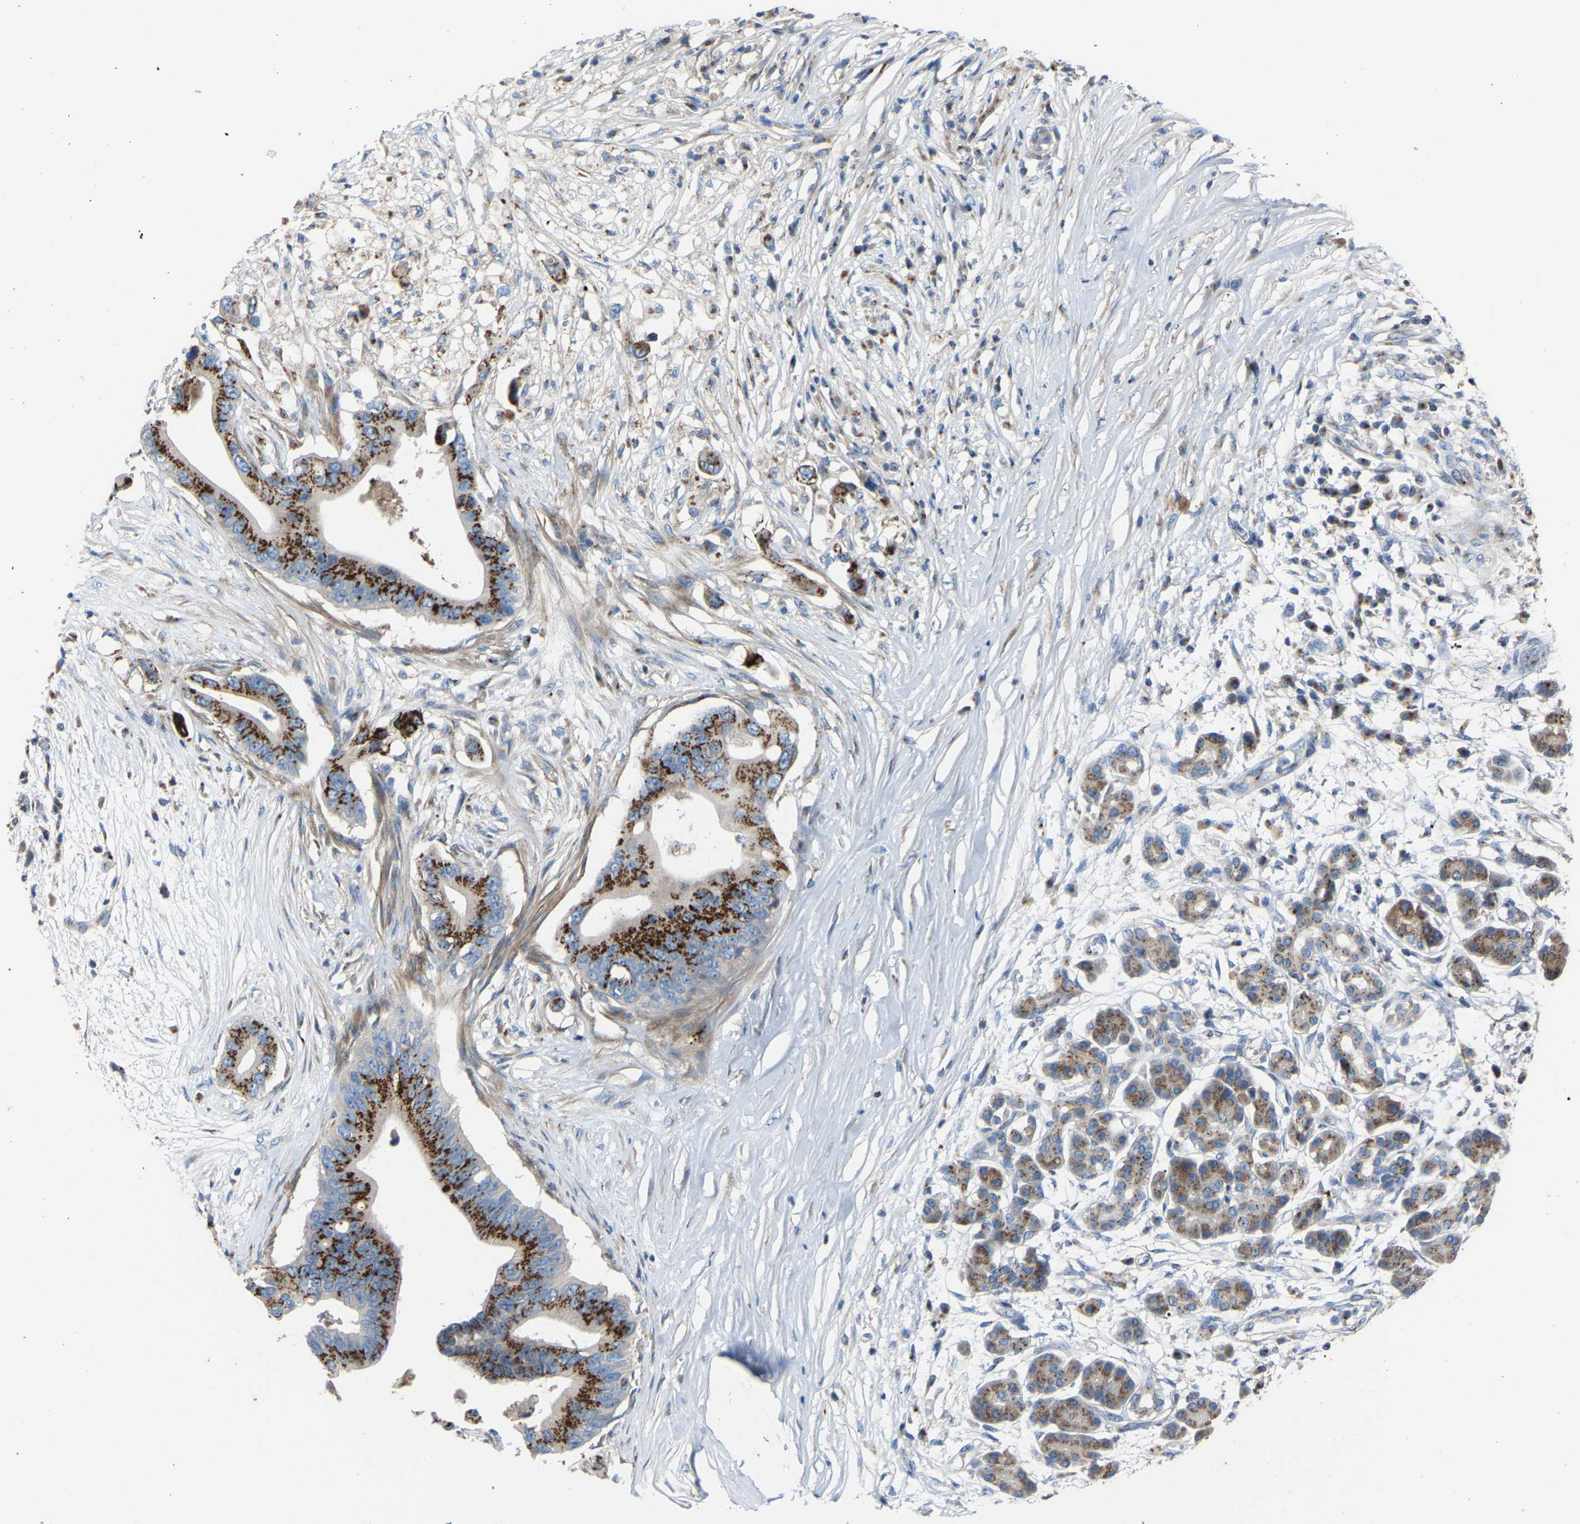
{"staining": {"intensity": "strong", "quantity": ">75%", "location": "cytoplasmic/membranous"}, "tissue": "pancreatic cancer", "cell_type": "Tumor cells", "image_type": "cancer", "snomed": [{"axis": "morphology", "description": "Adenocarcinoma, NOS"}, {"axis": "topography", "description": "Pancreas"}], "caption": "IHC of human pancreatic adenocarcinoma exhibits high levels of strong cytoplasmic/membranous positivity in approximately >75% of tumor cells. (DAB (3,3'-diaminobenzidine) IHC with brightfield microscopy, high magnification).", "gene": "CANT1", "patient": {"sex": "male", "age": 77}}